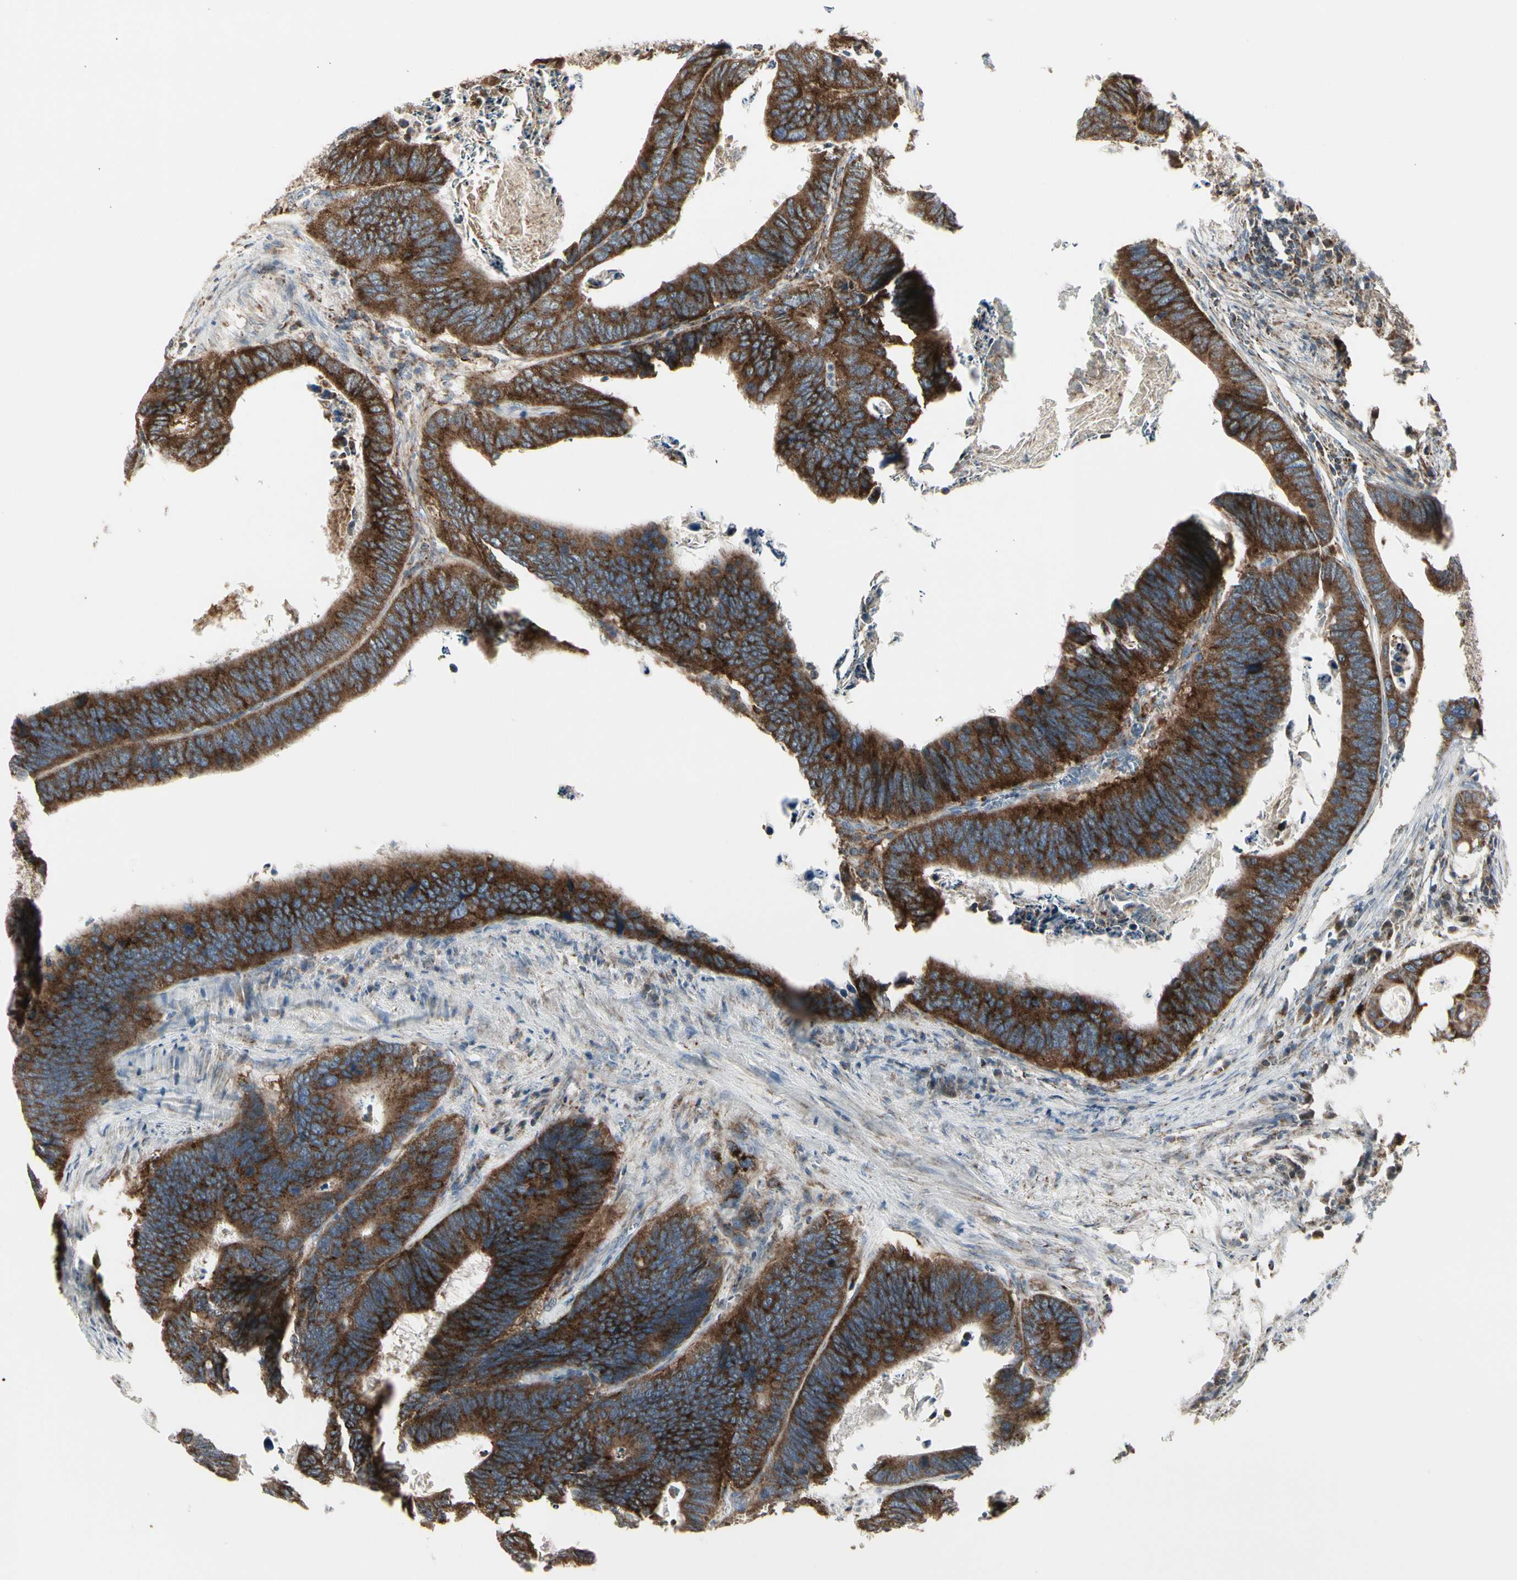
{"staining": {"intensity": "strong", "quantity": ">75%", "location": "cytoplasmic/membranous"}, "tissue": "colorectal cancer", "cell_type": "Tumor cells", "image_type": "cancer", "snomed": [{"axis": "morphology", "description": "Adenocarcinoma, NOS"}, {"axis": "topography", "description": "Colon"}], "caption": "Adenocarcinoma (colorectal) stained with DAB IHC demonstrates high levels of strong cytoplasmic/membranous positivity in about >75% of tumor cells. (Brightfield microscopy of DAB IHC at high magnification).", "gene": "TMEM176A", "patient": {"sex": "male", "age": 72}}